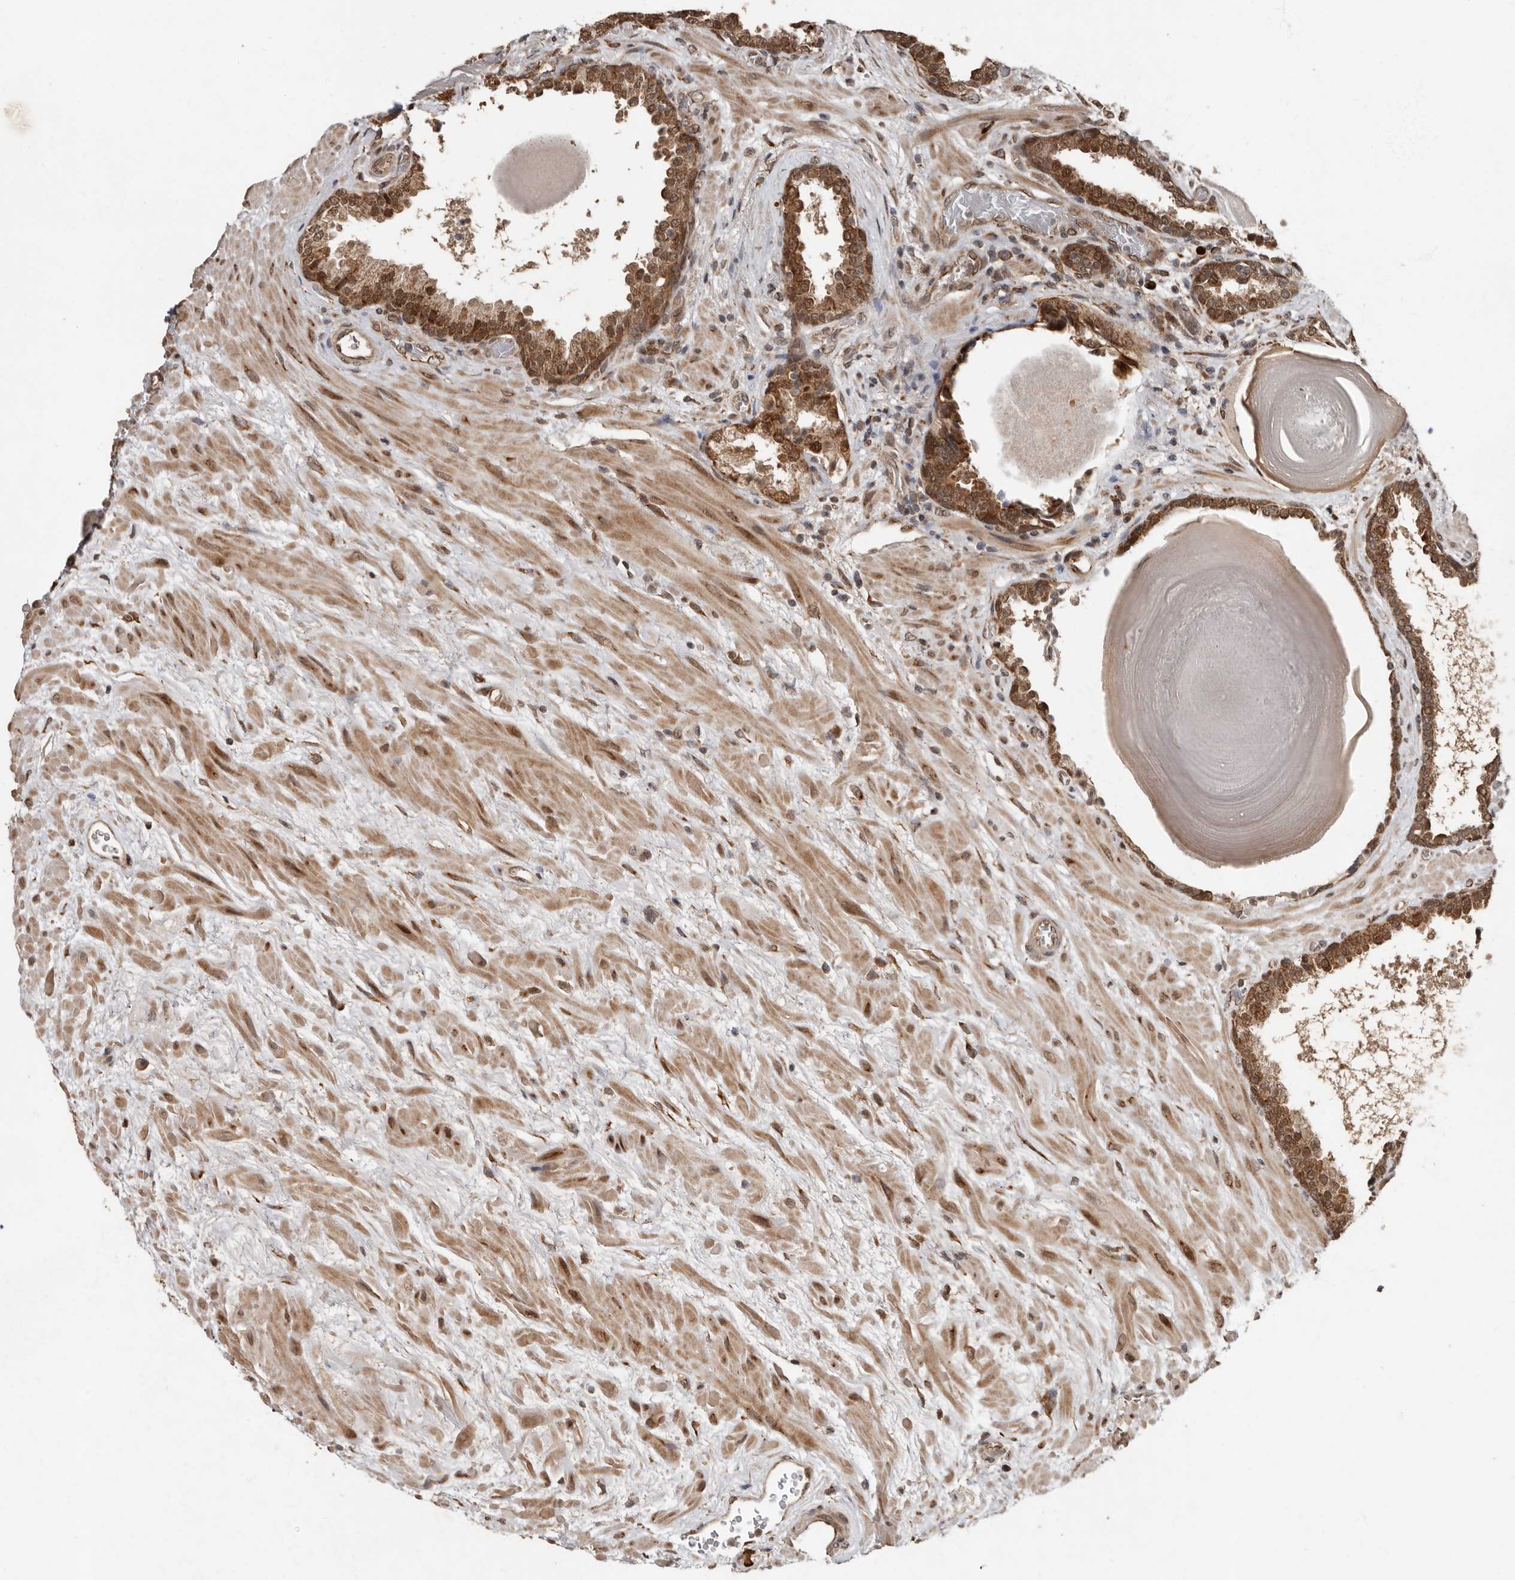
{"staining": {"intensity": "moderate", "quantity": ">75%", "location": "cytoplasmic/membranous,nuclear"}, "tissue": "prostate", "cell_type": "Glandular cells", "image_type": "normal", "snomed": [{"axis": "morphology", "description": "Normal tissue, NOS"}, {"axis": "topography", "description": "Prostate"}], "caption": "Moderate cytoplasmic/membranous,nuclear protein positivity is present in approximately >75% of glandular cells in prostate.", "gene": "LRGUK", "patient": {"sex": "male", "age": 48}}